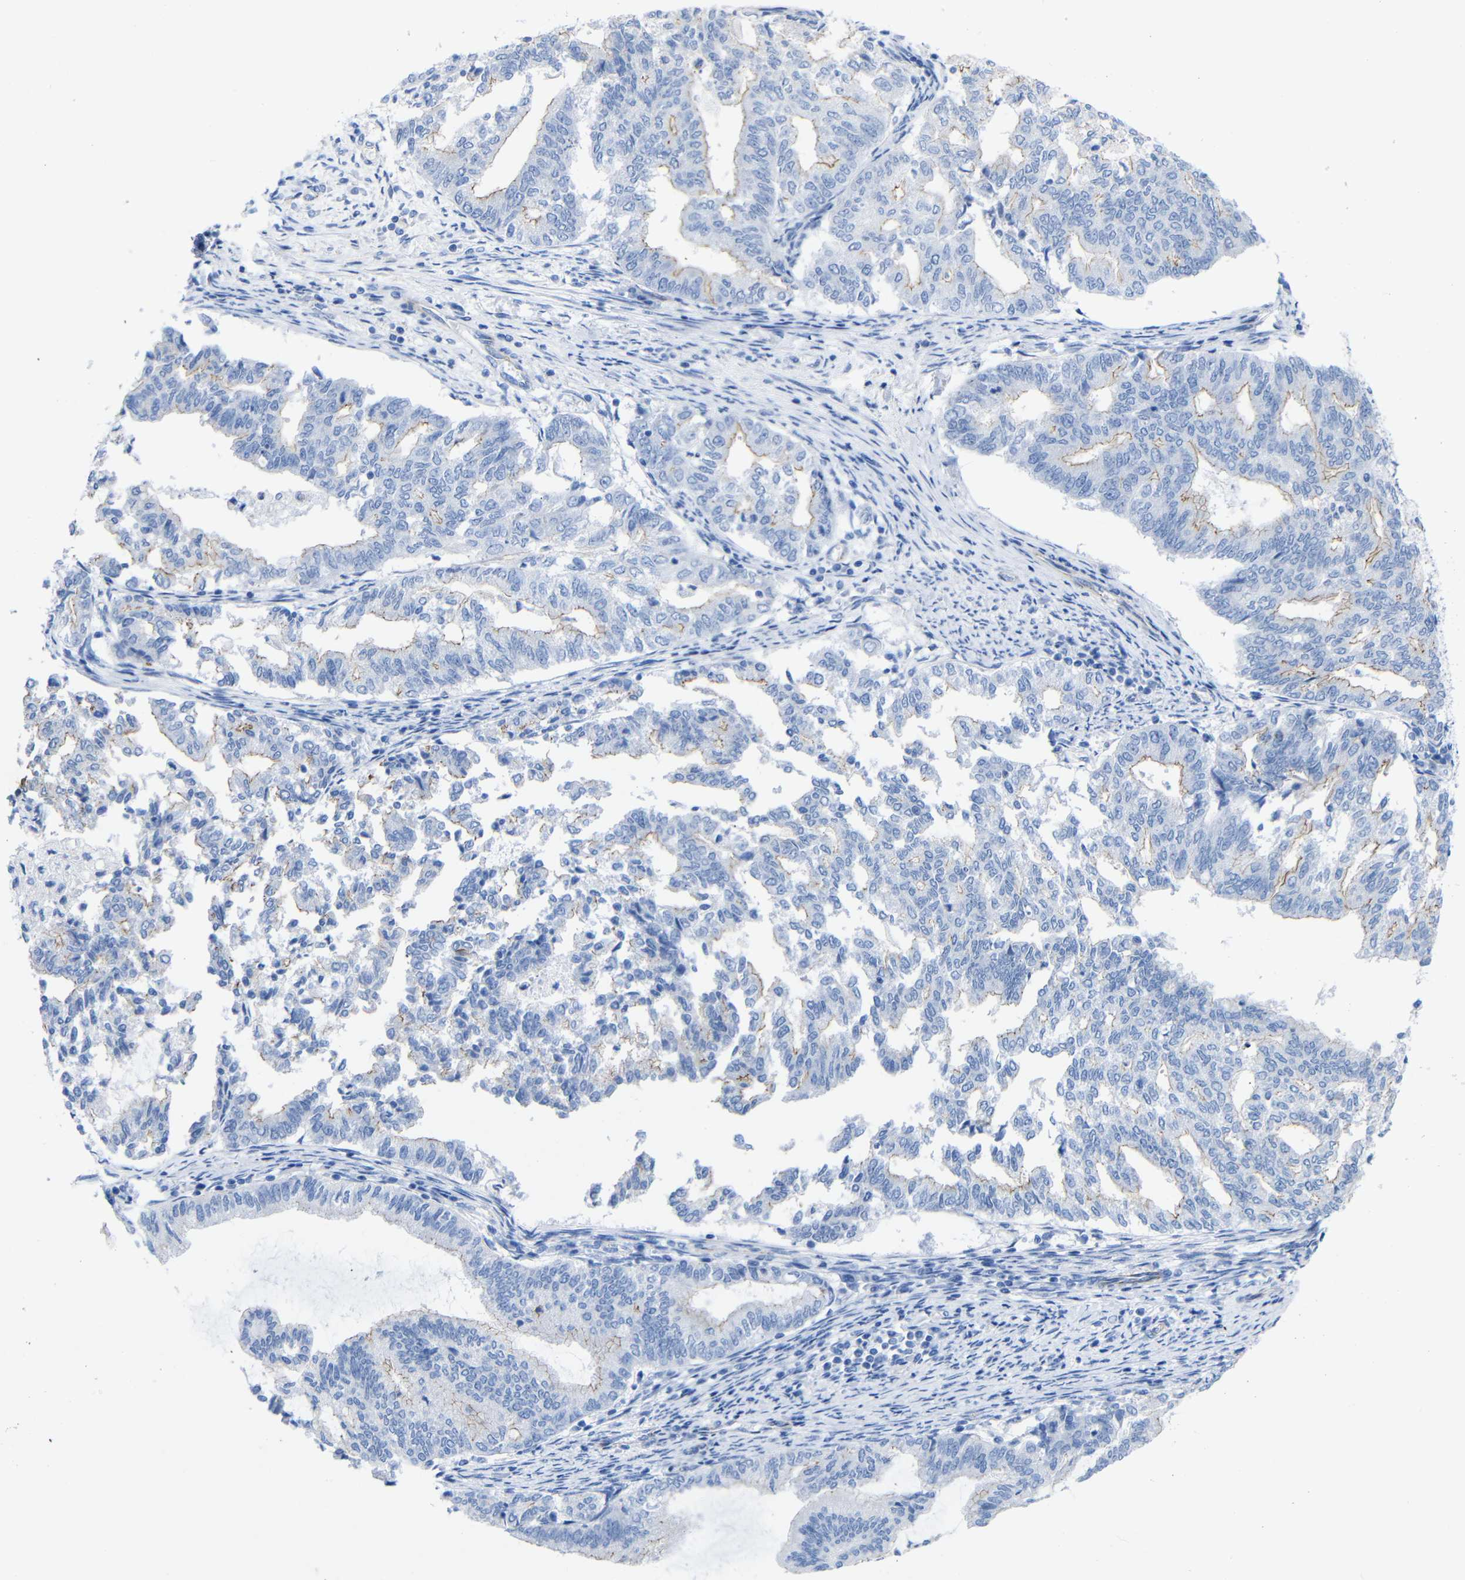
{"staining": {"intensity": "weak", "quantity": "25%-75%", "location": "cytoplasmic/membranous"}, "tissue": "endometrial cancer", "cell_type": "Tumor cells", "image_type": "cancer", "snomed": [{"axis": "morphology", "description": "Adenocarcinoma, NOS"}, {"axis": "topography", "description": "Endometrium"}], "caption": "Immunohistochemical staining of endometrial cancer (adenocarcinoma) reveals weak cytoplasmic/membranous protein staining in about 25%-75% of tumor cells.", "gene": "CGNL1", "patient": {"sex": "female", "age": 79}}